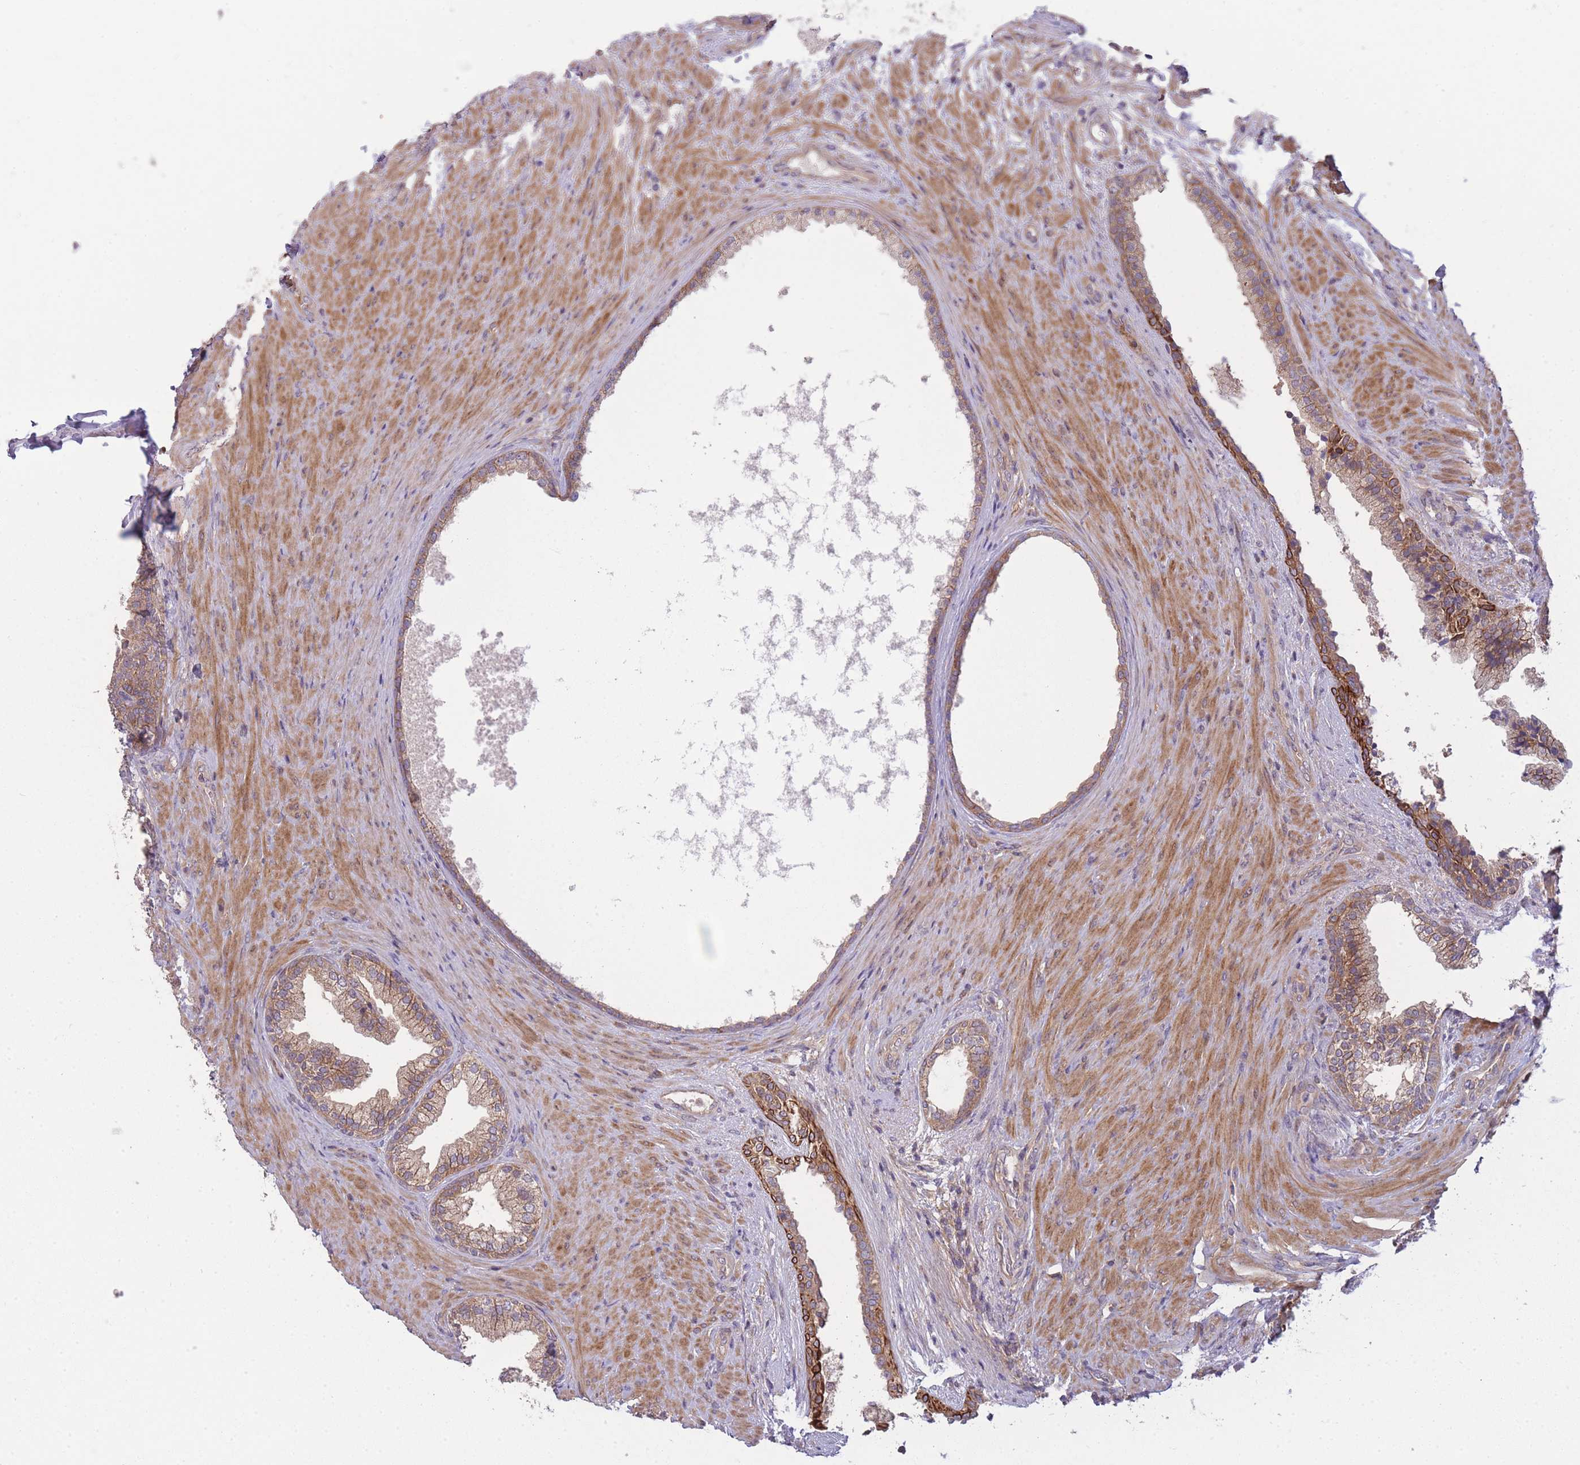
{"staining": {"intensity": "moderate", "quantity": "25%-75%", "location": "cytoplasmic/membranous"}, "tissue": "prostate", "cell_type": "Glandular cells", "image_type": "normal", "snomed": [{"axis": "morphology", "description": "Normal tissue, NOS"}, {"axis": "topography", "description": "Prostate"}], "caption": "Protein expression analysis of unremarkable prostate exhibits moderate cytoplasmic/membranous staining in about 25%-75% of glandular cells. Immunohistochemistry (ihc) stains the protein in brown and the nuclei are stained blue.", "gene": "PFDN6", "patient": {"sex": "male", "age": 76}}